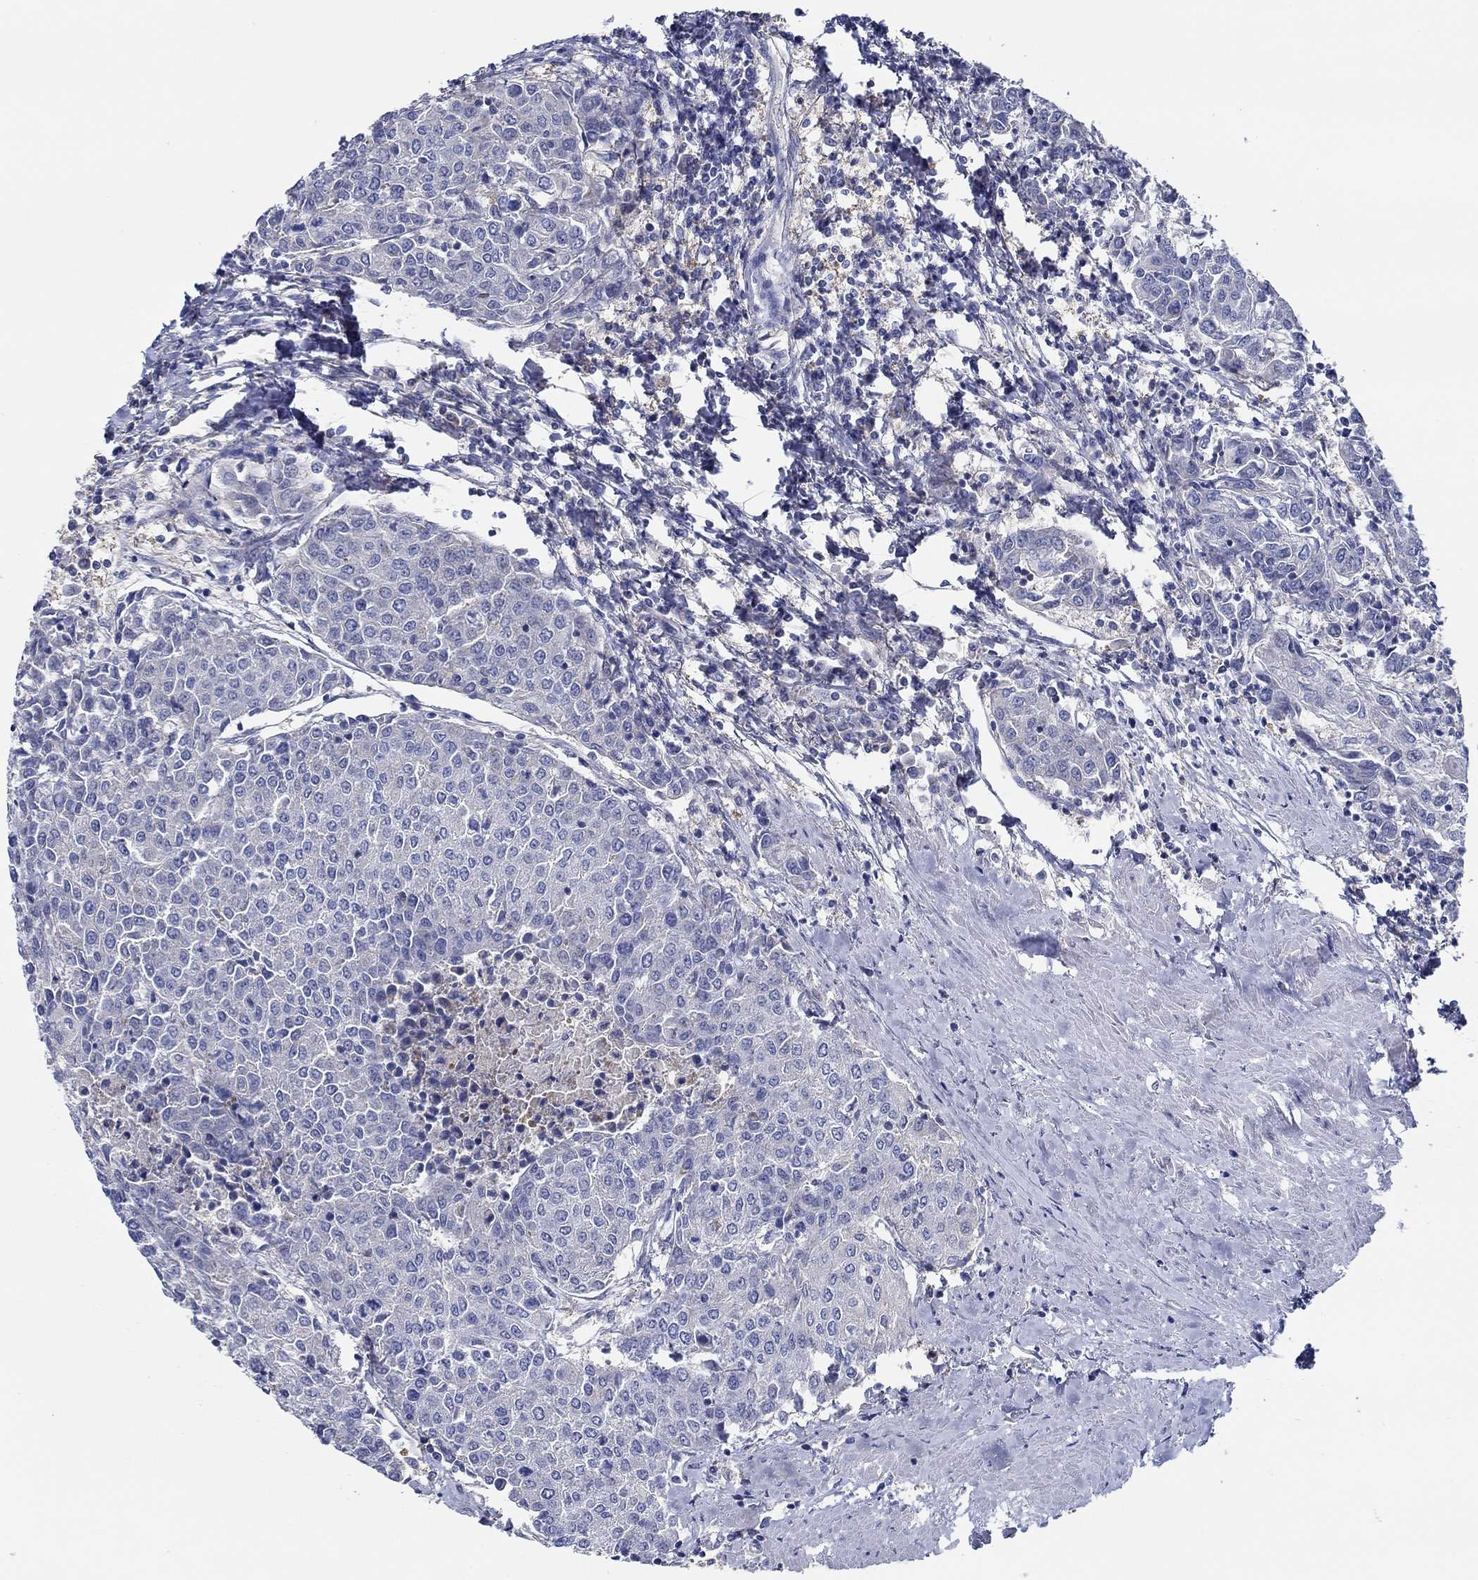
{"staining": {"intensity": "negative", "quantity": "none", "location": "none"}, "tissue": "urothelial cancer", "cell_type": "Tumor cells", "image_type": "cancer", "snomed": [{"axis": "morphology", "description": "Urothelial carcinoma, High grade"}, {"axis": "topography", "description": "Urinary bladder"}], "caption": "Immunohistochemical staining of human urothelial cancer shows no significant positivity in tumor cells.", "gene": "CFAP61", "patient": {"sex": "female", "age": 85}}